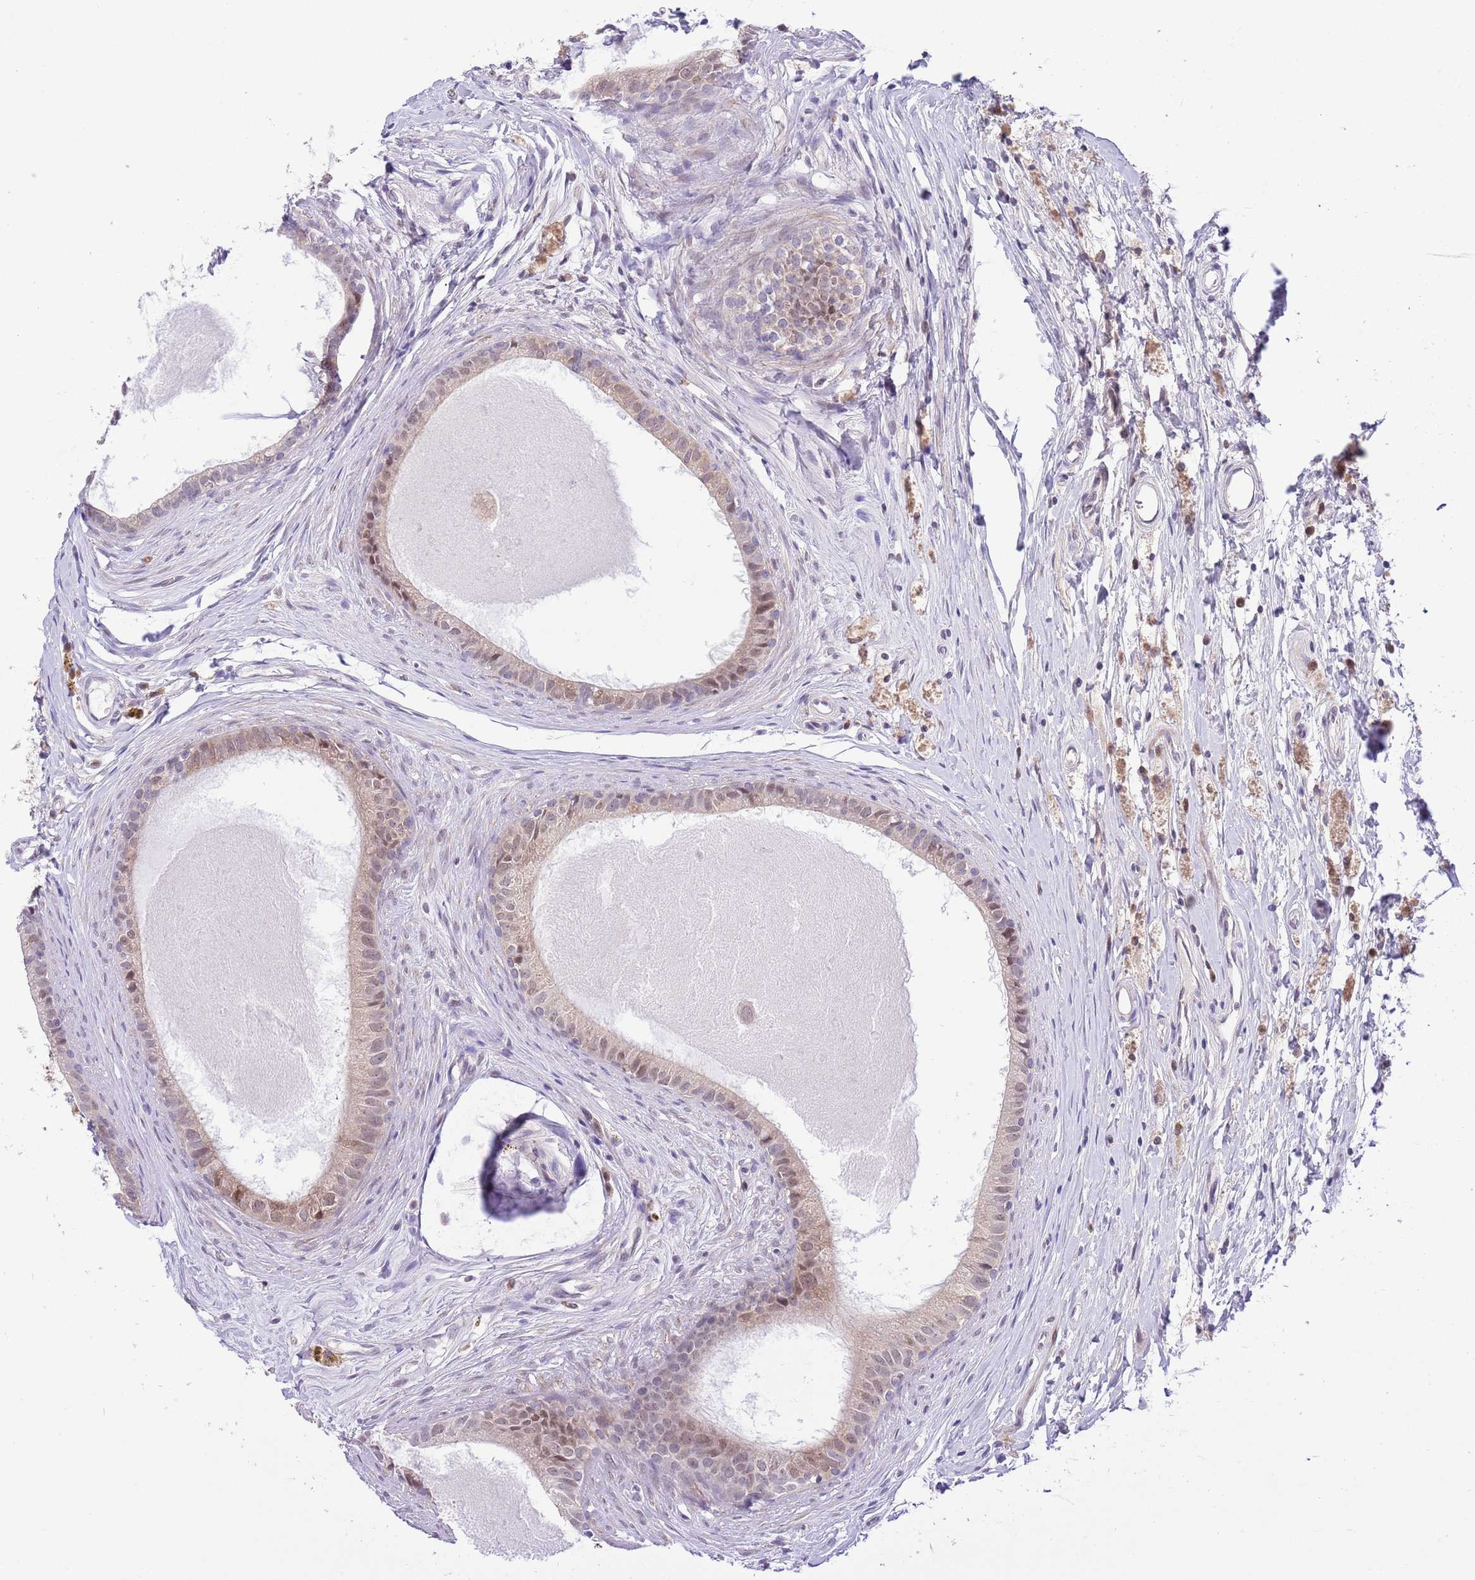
{"staining": {"intensity": "weak", "quantity": ">75%", "location": "cytoplasmic/membranous,nuclear"}, "tissue": "epididymis", "cell_type": "Glandular cells", "image_type": "normal", "snomed": [{"axis": "morphology", "description": "Normal tissue, NOS"}, {"axis": "topography", "description": "Epididymis"}], "caption": "Unremarkable epididymis was stained to show a protein in brown. There is low levels of weak cytoplasmic/membranous,nuclear staining in approximately >75% of glandular cells. Ihc stains the protein in brown and the nuclei are stained blue.", "gene": "GALK2", "patient": {"sex": "male", "age": 80}}